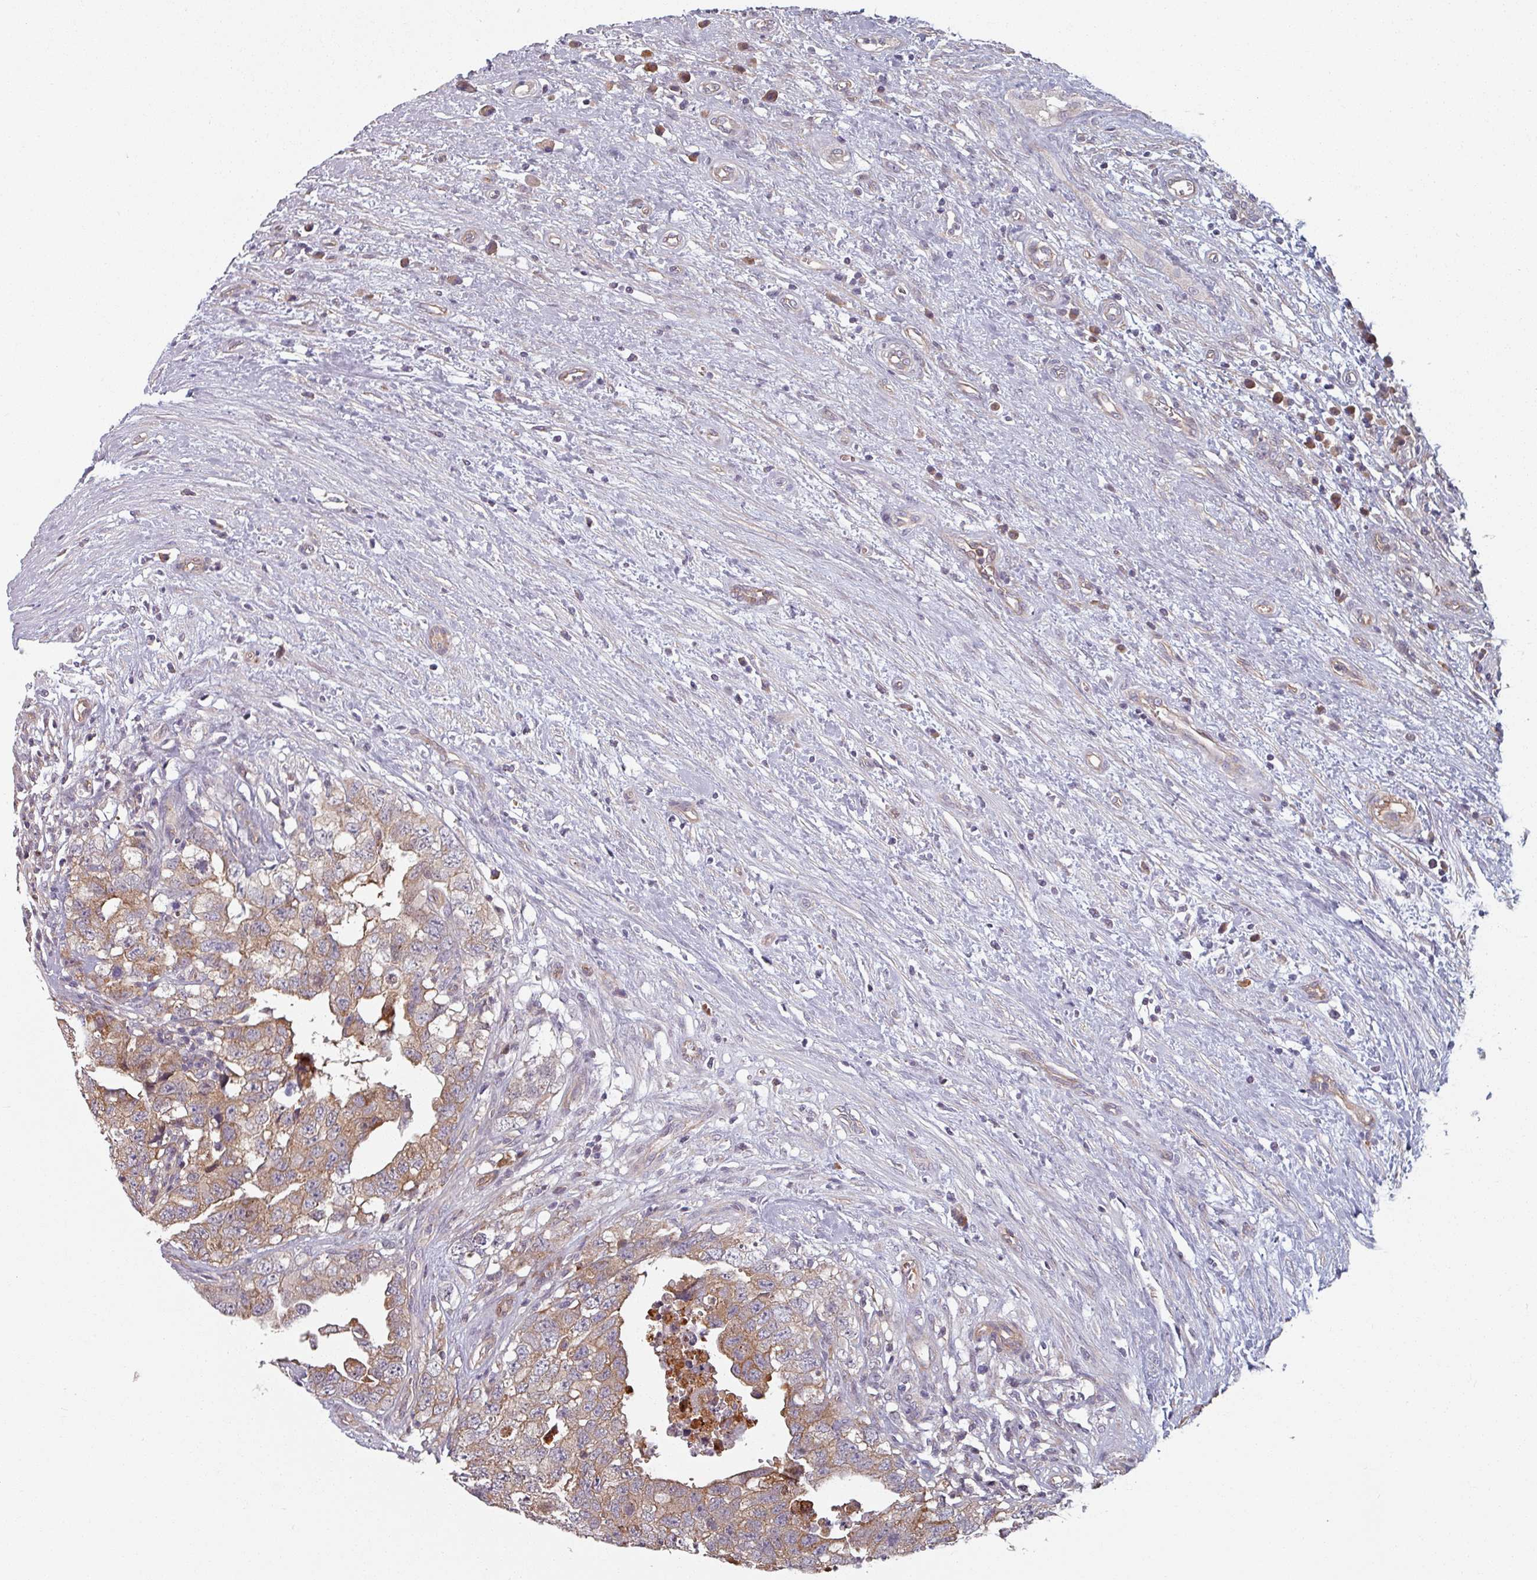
{"staining": {"intensity": "weak", "quantity": "25%-75%", "location": "cytoplasmic/membranous"}, "tissue": "testis cancer", "cell_type": "Tumor cells", "image_type": "cancer", "snomed": [{"axis": "morphology", "description": "Seminoma, NOS"}, {"axis": "morphology", "description": "Carcinoma, Embryonal, NOS"}, {"axis": "topography", "description": "Testis"}], "caption": "Immunohistochemistry (IHC) staining of testis seminoma, which displays low levels of weak cytoplasmic/membranous staining in about 25%-75% of tumor cells indicating weak cytoplasmic/membranous protein expression. The staining was performed using DAB (3,3'-diaminobenzidine) (brown) for protein detection and nuclei were counterstained in hematoxylin (blue).", "gene": "C4BPB", "patient": {"sex": "male", "age": 29}}